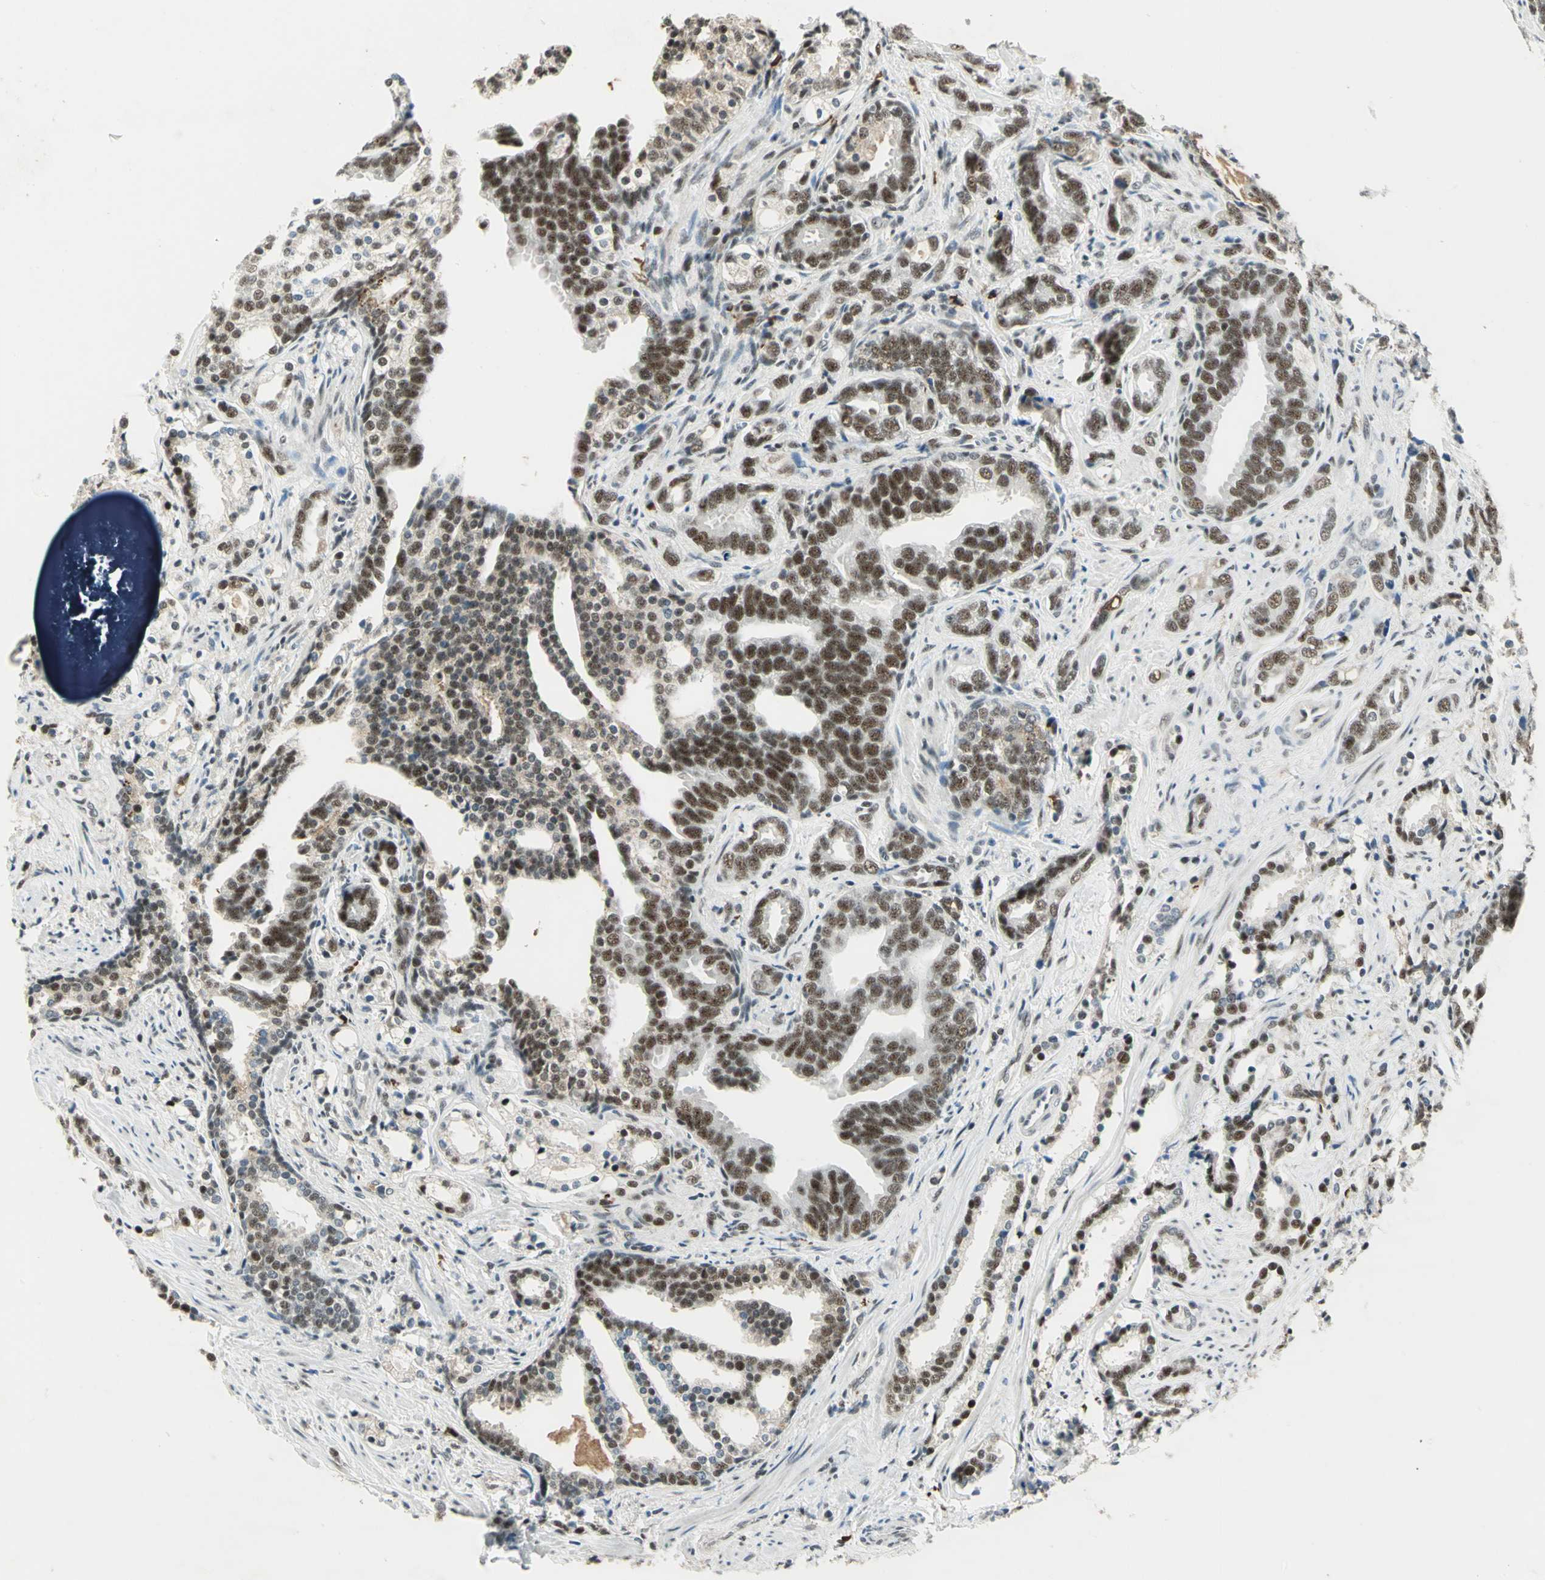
{"staining": {"intensity": "moderate", "quantity": ">75%", "location": "nuclear"}, "tissue": "prostate cancer", "cell_type": "Tumor cells", "image_type": "cancer", "snomed": [{"axis": "morphology", "description": "Adenocarcinoma, Medium grade"}, {"axis": "topography", "description": "Prostate"}], "caption": "An image of prostate cancer (adenocarcinoma (medium-grade)) stained for a protein shows moderate nuclear brown staining in tumor cells.", "gene": "CCNT1", "patient": {"sex": "male", "age": 67}}